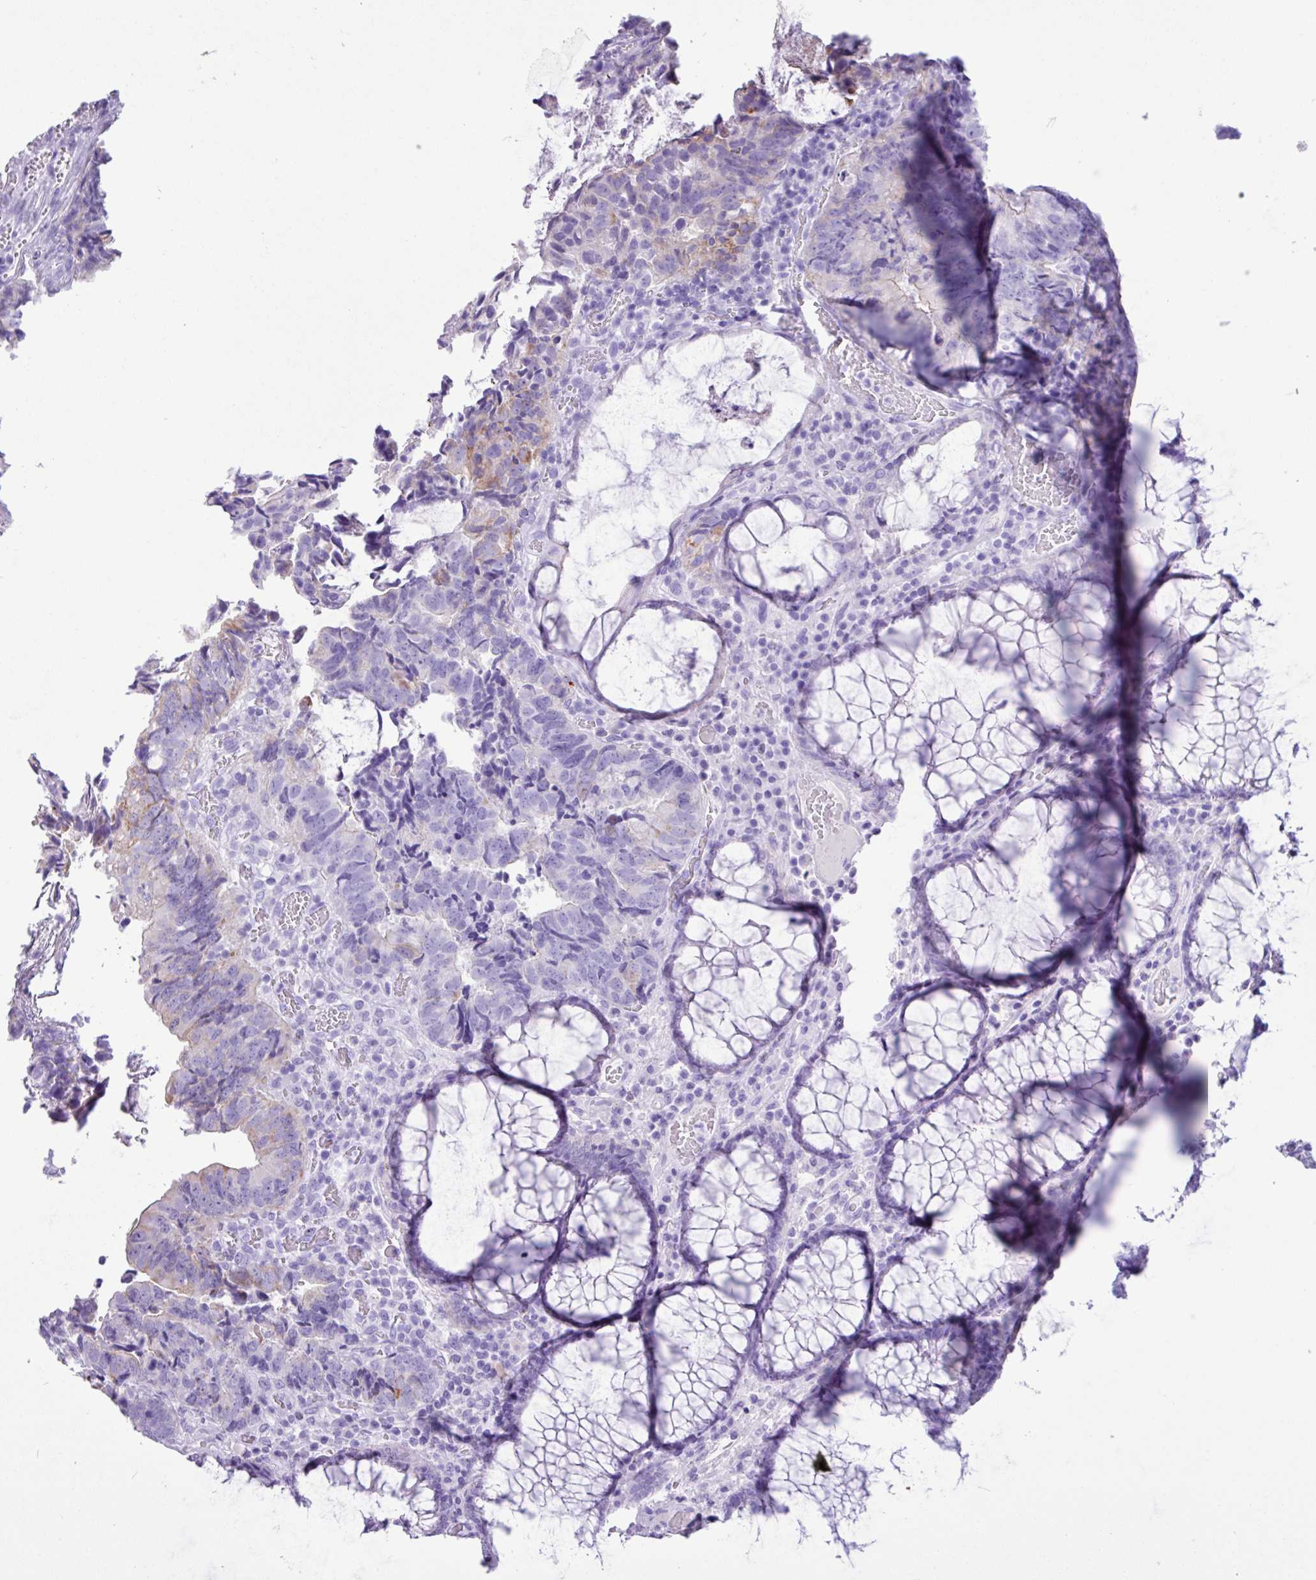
{"staining": {"intensity": "negative", "quantity": "none", "location": "none"}, "tissue": "colorectal cancer", "cell_type": "Tumor cells", "image_type": "cancer", "snomed": [{"axis": "morphology", "description": "Adenocarcinoma, NOS"}, {"axis": "topography", "description": "Colon"}], "caption": "Tumor cells show no significant staining in colorectal adenocarcinoma. (Immunohistochemistry (ihc), brightfield microscopy, high magnification).", "gene": "CKMT2", "patient": {"sex": "female", "age": 67}}